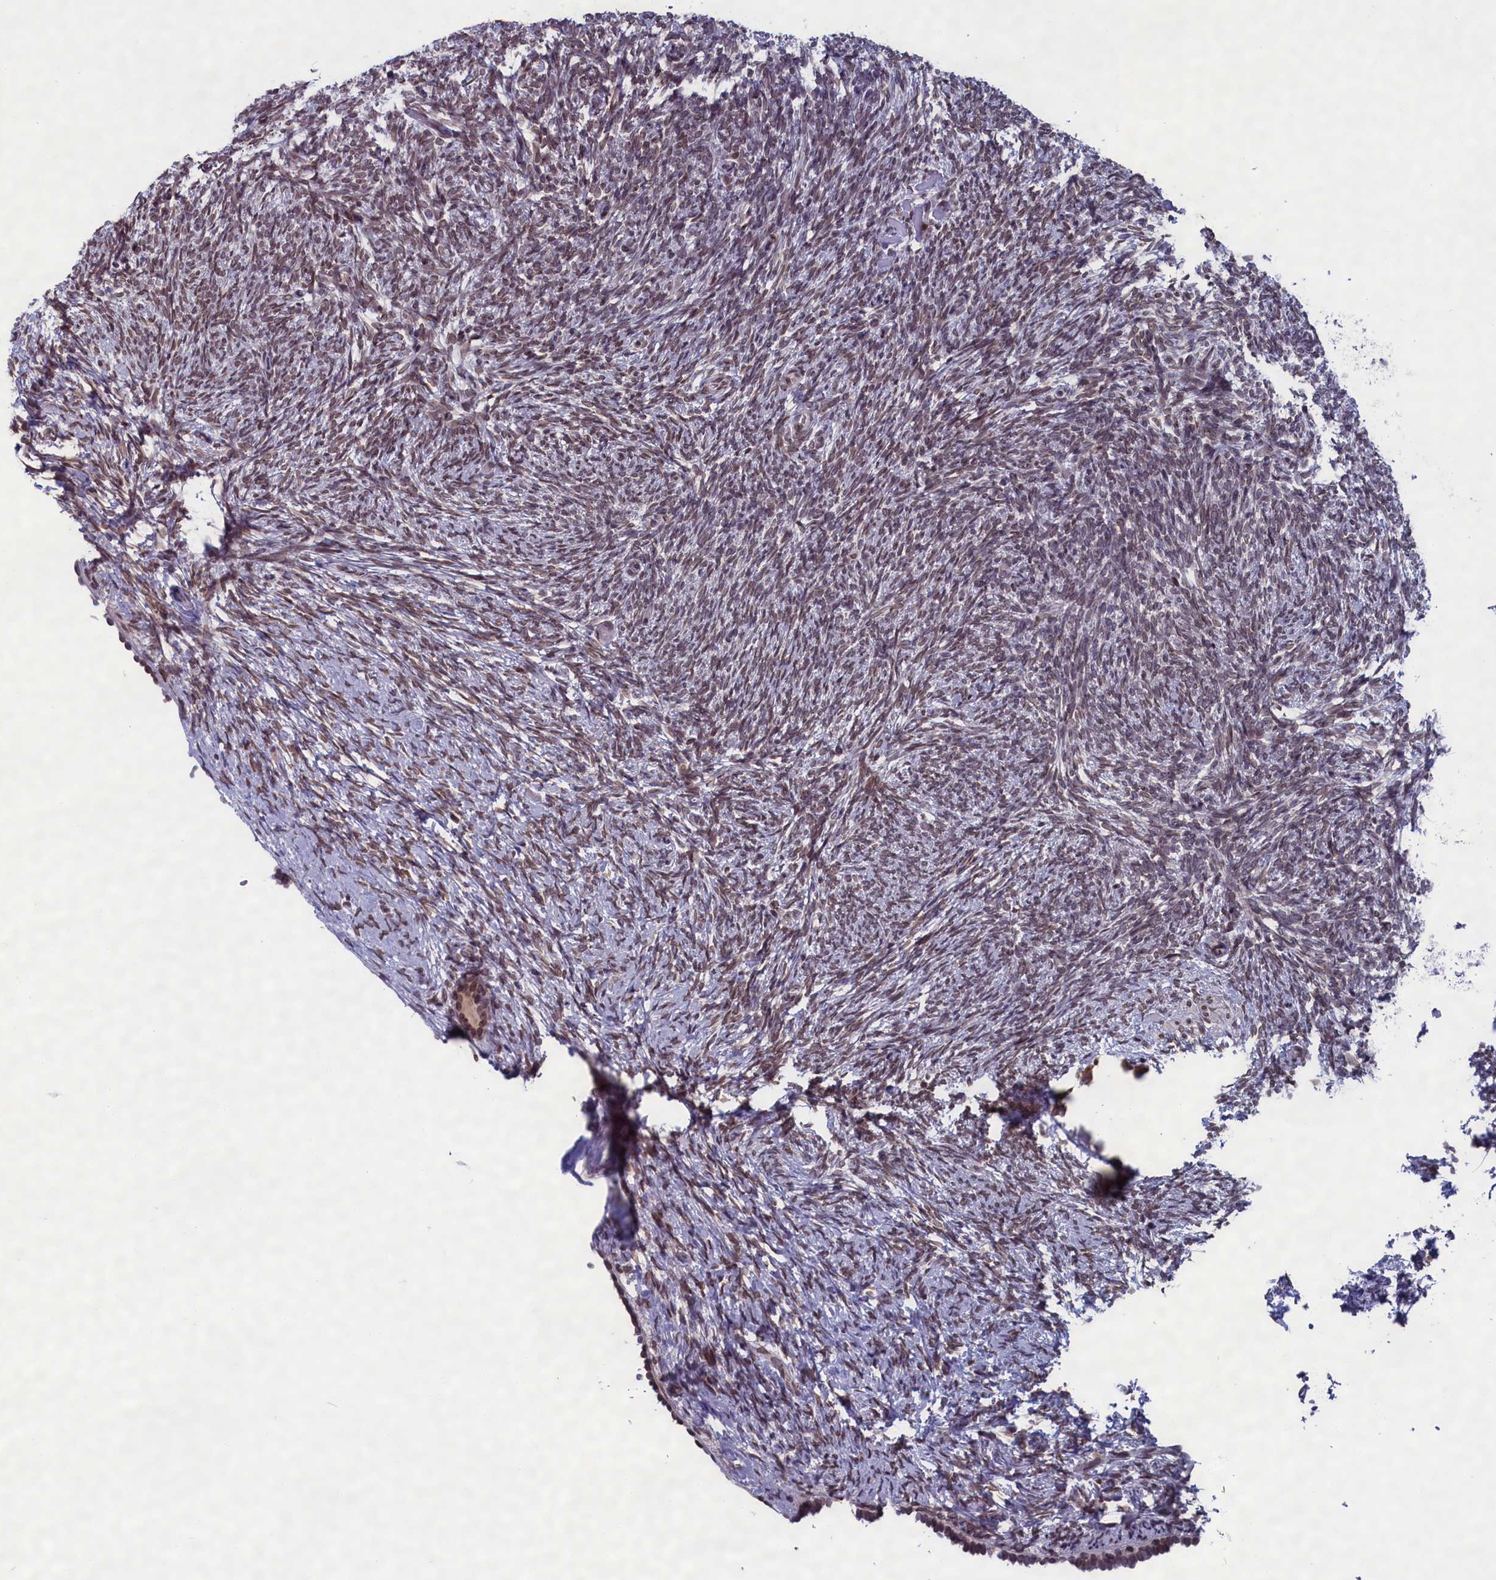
{"staining": {"intensity": "moderate", "quantity": ">75%", "location": "nuclear"}, "tissue": "ovary", "cell_type": "Follicle cells", "image_type": "normal", "snomed": [{"axis": "morphology", "description": "Normal tissue, NOS"}, {"axis": "topography", "description": "Ovary"}], "caption": "Moderate nuclear positivity is appreciated in approximately >75% of follicle cells in benign ovary. (brown staining indicates protein expression, while blue staining denotes nuclei).", "gene": "GPSM1", "patient": {"sex": "female", "age": 60}}